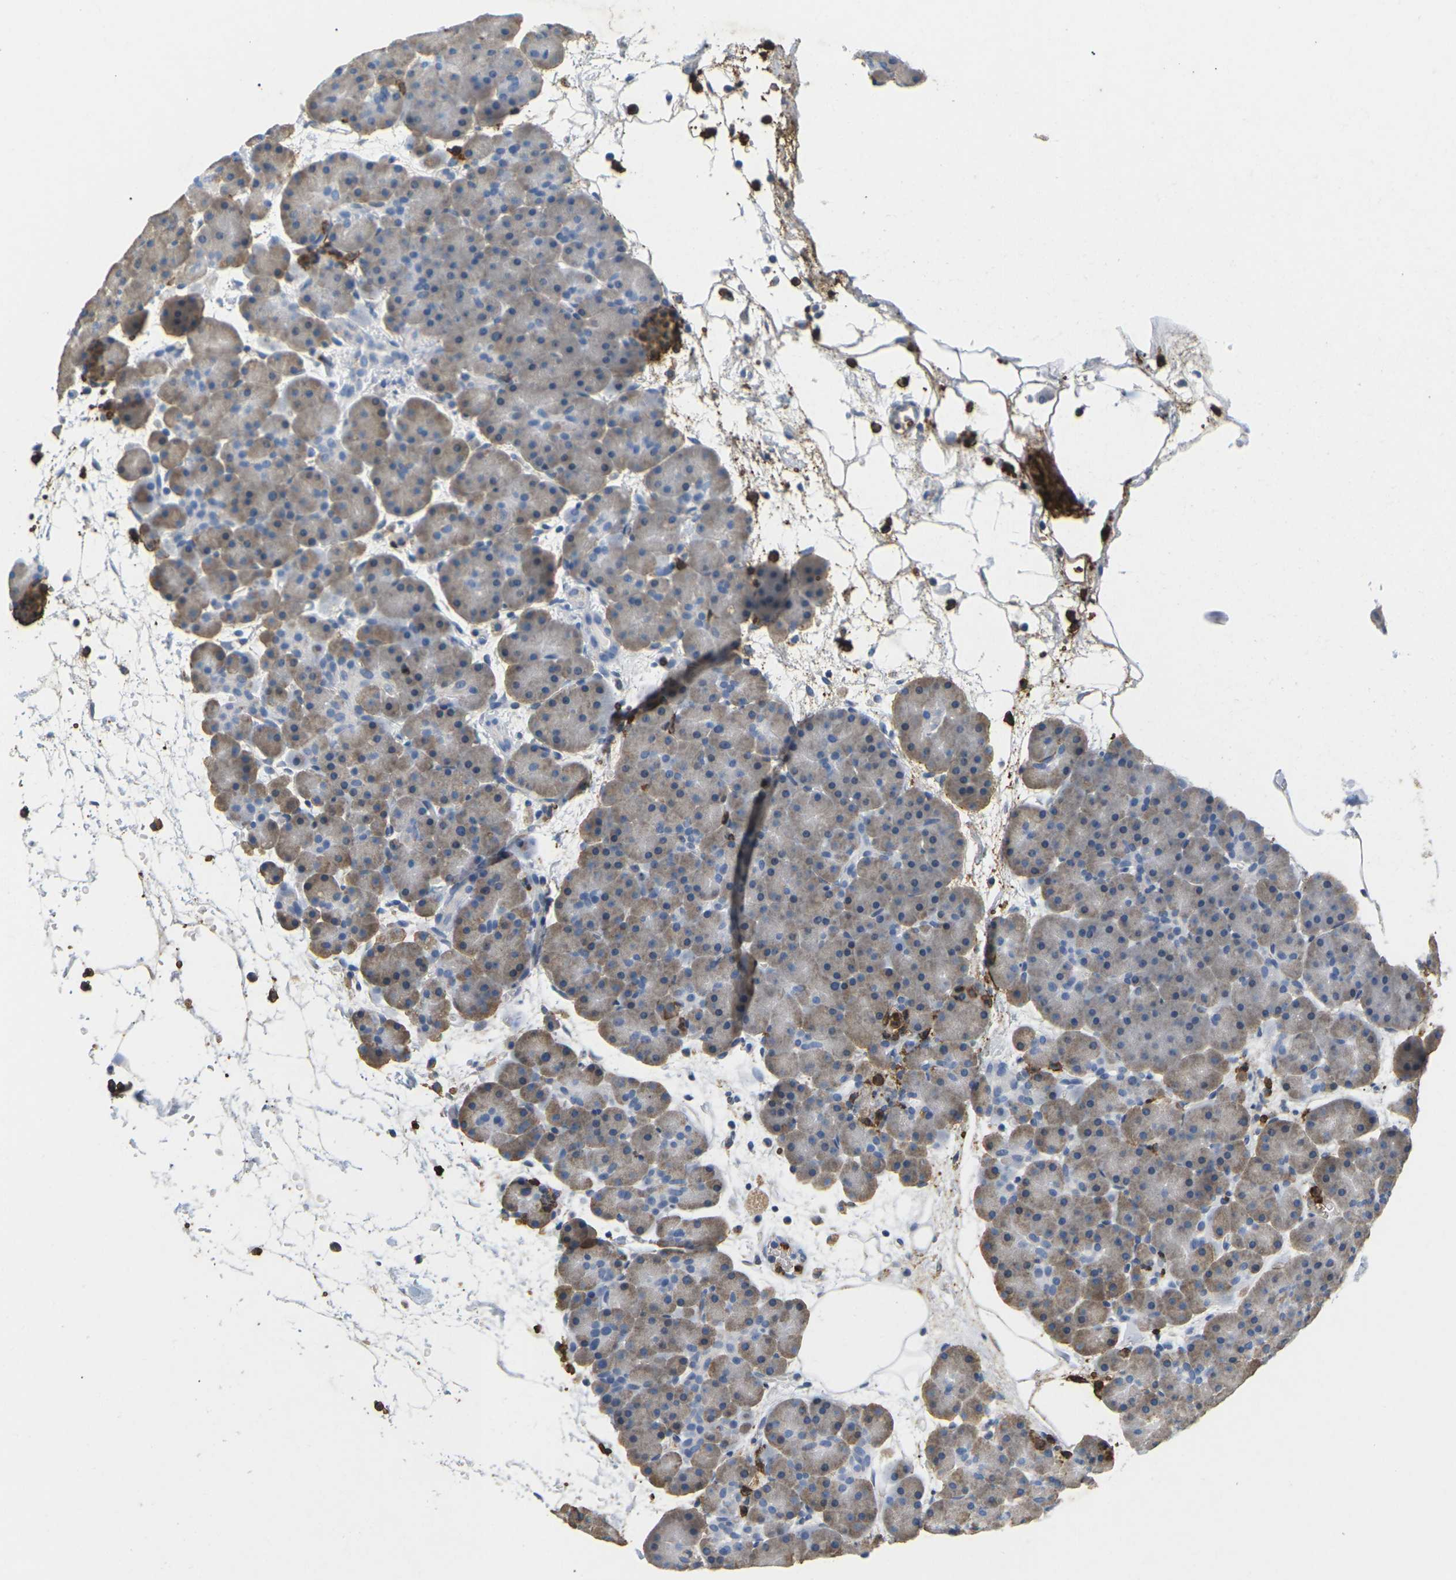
{"staining": {"intensity": "moderate", "quantity": ">75%", "location": "cytoplasmic/membranous"}, "tissue": "pancreas", "cell_type": "Exocrine glandular cells", "image_type": "normal", "snomed": [{"axis": "morphology", "description": "Normal tissue, NOS"}, {"axis": "topography", "description": "Pancreas"}], "caption": "Protein staining exhibits moderate cytoplasmic/membranous positivity in approximately >75% of exocrine glandular cells in normal pancreas.", "gene": "ADM", "patient": {"sex": "male", "age": 66}}